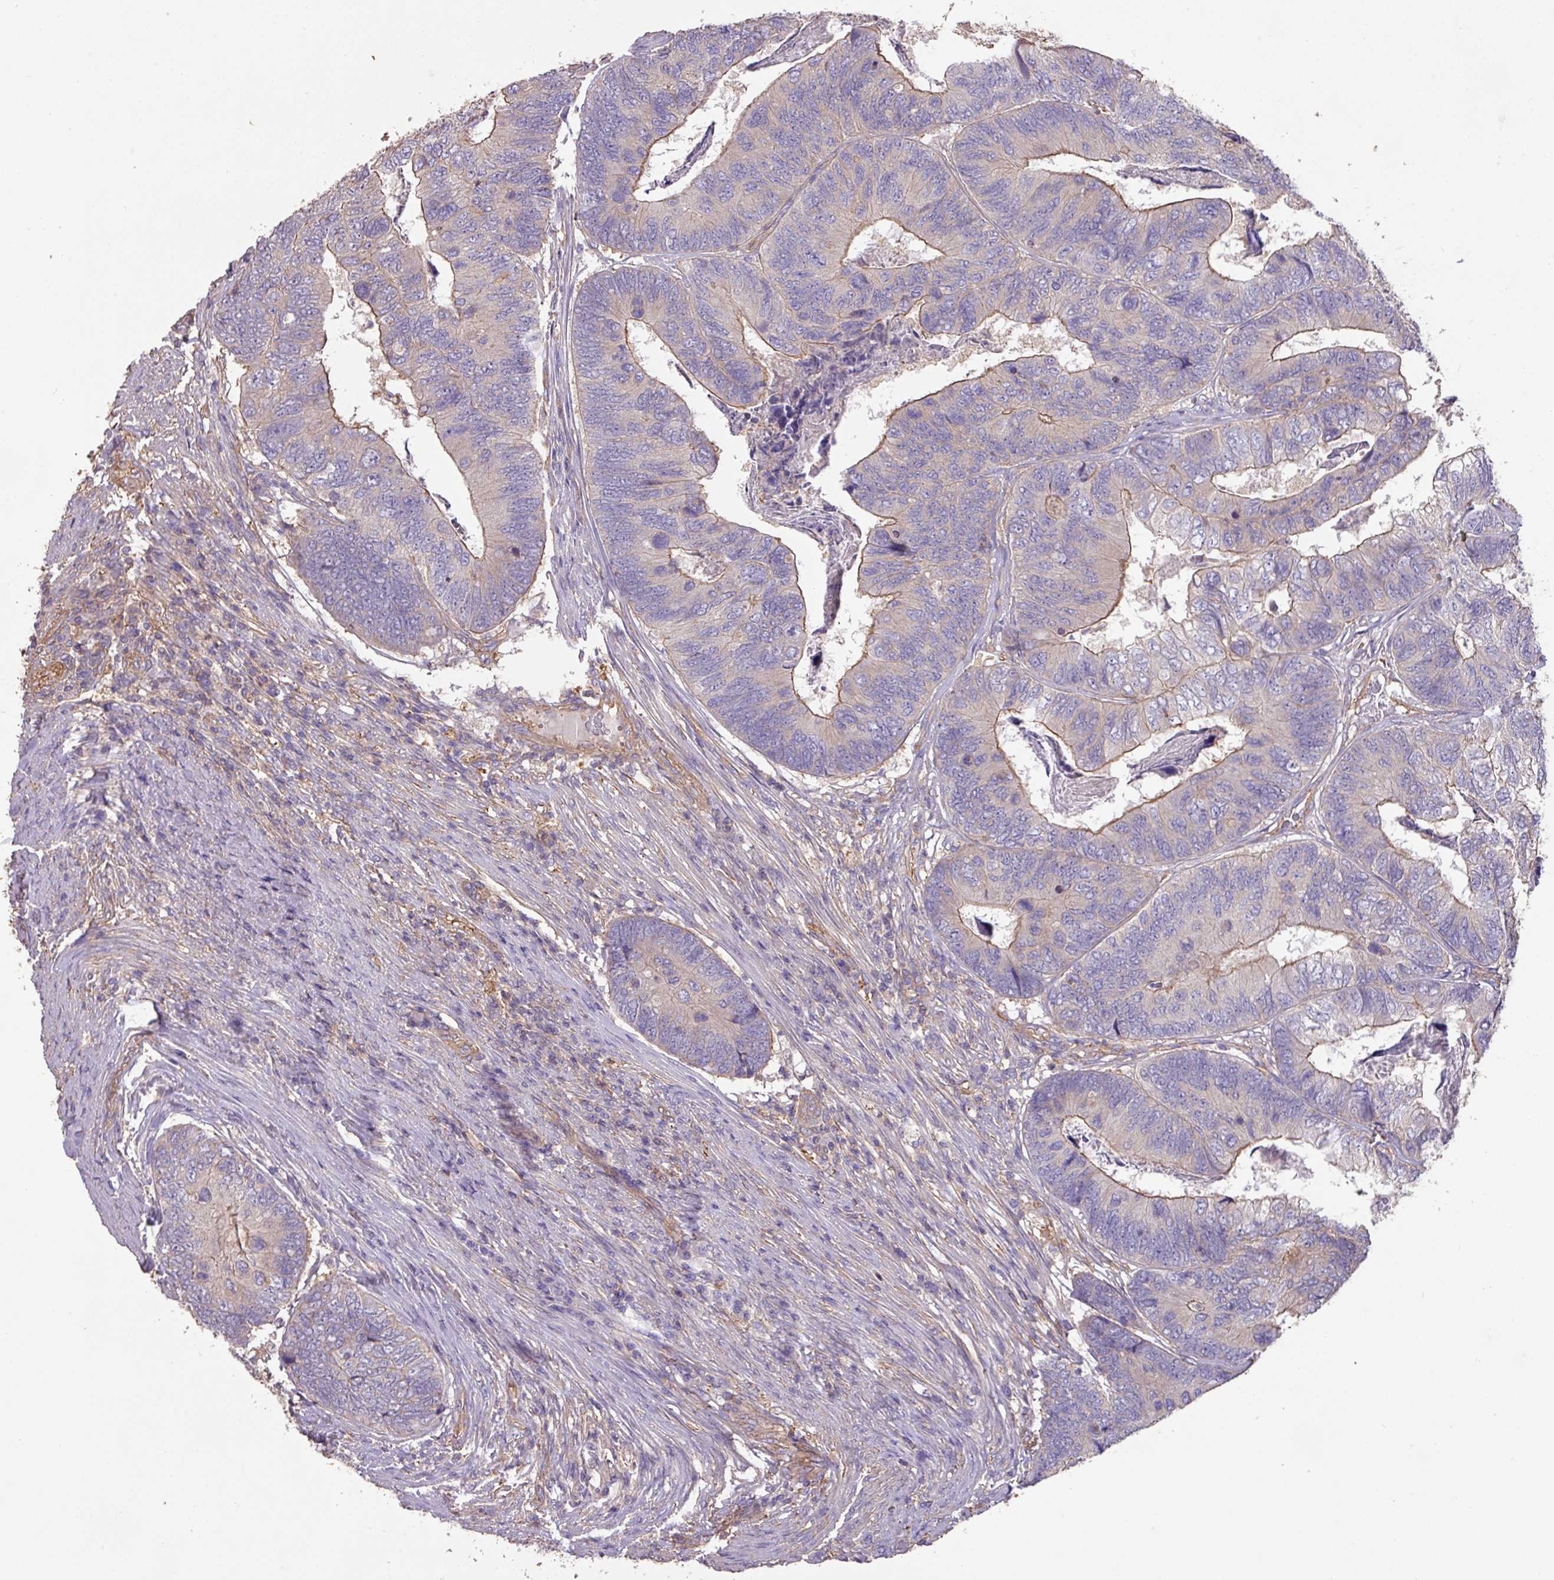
{"staining": {"intensity": "moderate", "quantity": "<25%", "location": "cytoplasmic/membranous"}, "tissue": "colorectal cancer", "cell_type": "Tumor cells", "image_type": "cancer", "snomed": [{"axis": "morphology", "description": "Adenocarcinoma, NOS"}, {"axis": "topography", "description": "Colon"}], "caption": "Immunohistochemical staining of human adenocarcinoma (colorectal) reveals low levels of moderate cytoplasmic/membranous positivity in approximately <25% of tumor cells. (Brightfield microscopy of DAB IHC at high magnification).", "gene": "CALML4", "patient": {"sex": "female", "age": 67}}